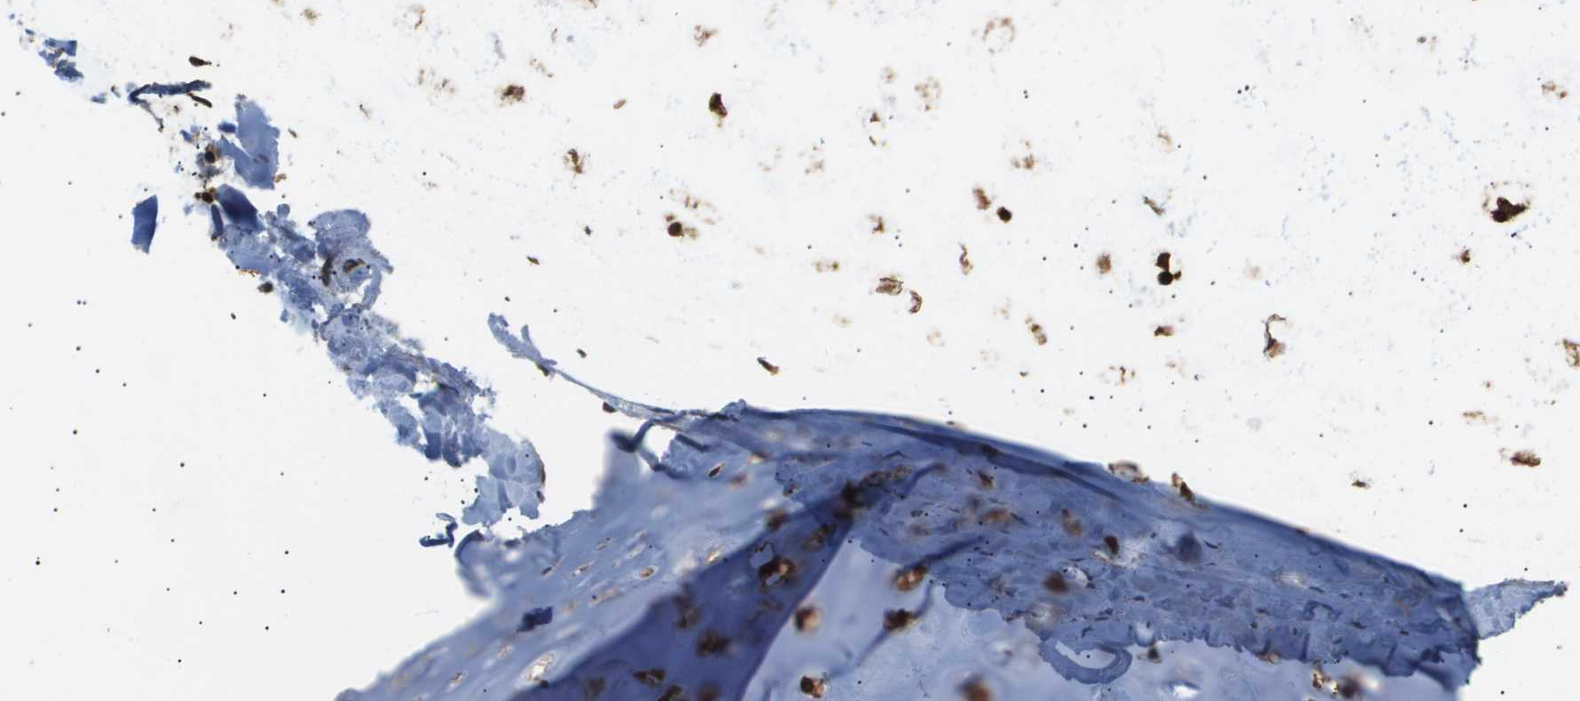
{"staining": {"intensity": "moderate", "quantity": ">75%", "location": "cytoplasmic/membranous,nuclear"}, "tissue": "adipose tissue", "cell_type": "Adipocytes", "image_type": "normal", "snomed": [{"axis": "morphology", "description": "Normal tissue, NOS"}, {"axis": "topography", "description": "Cartilage tissue"}, {"axis": "topography", "description": "Bronchus"}], "caption": "Immunohistochemical staining of benign adipose tissue demonstrates >75% levels of moderate cytoplasmic/membranous,nuclear protein staining in approximately >75% of adipocytes.", "gene": "ING1", "patient": {"sex": "female", "age": 73}}